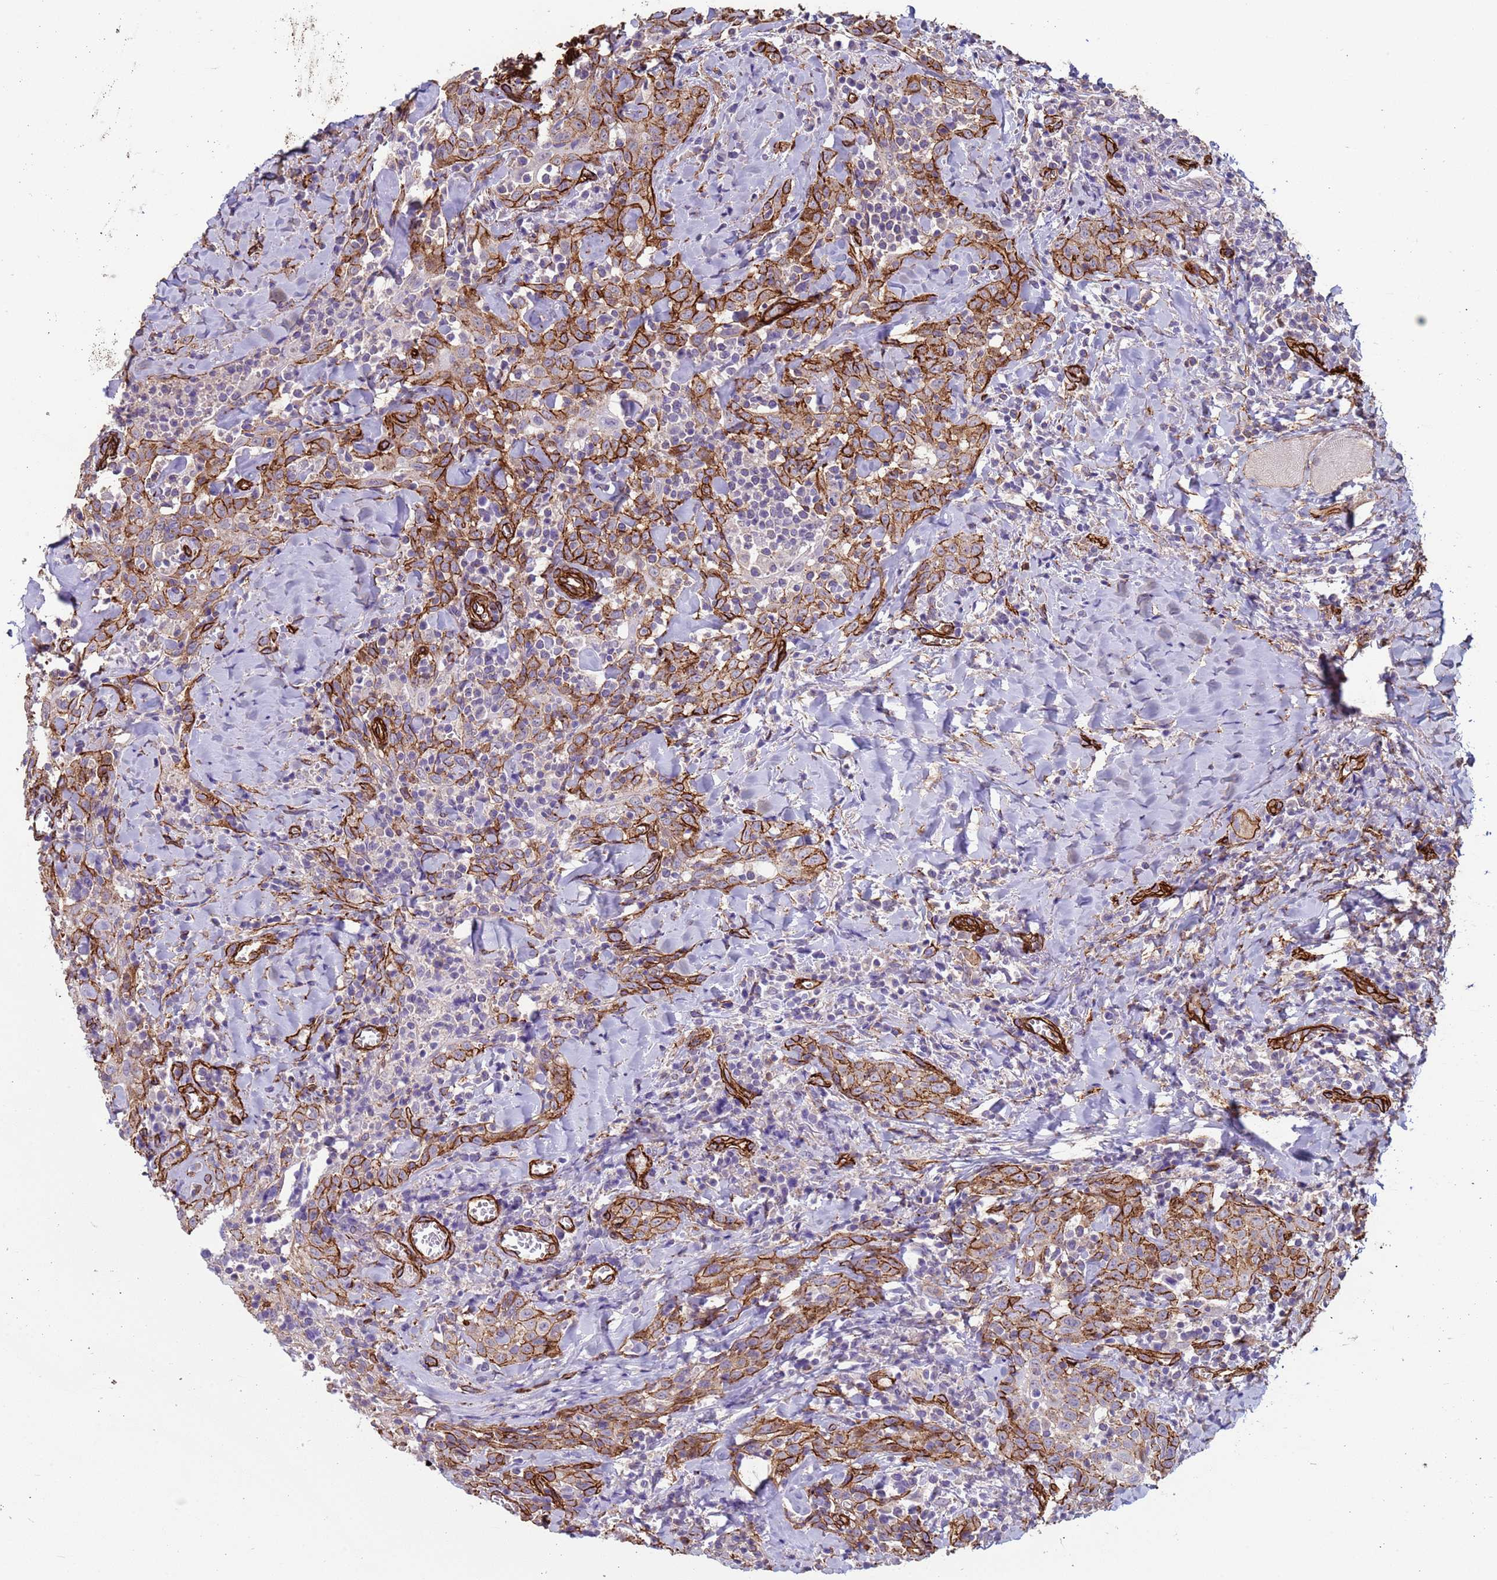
{"staining": {"intensity": "strong", "quantity": "25%-75%", "location": "cytoplasmic/membranous"}, "tissue": "head and neck cancer", "cell_type": "Tumor cells", "image_type": "cancer", "snomed": [{"axis": "morphology", "description": "Squamous cell carcinoma, NOS"}, {"axis": "topography", "description": "Head-Neck"}], "caption": "A micrograph showing strong cytoplasmic/membranous staining in approximately 25%-75% of tumor cells in squamous cell carcinoma (head and neck), as visualized by brown immunohistochemical staining.", "gene": "GASK1A", "patient": {"sex": "female", "age": 70}}